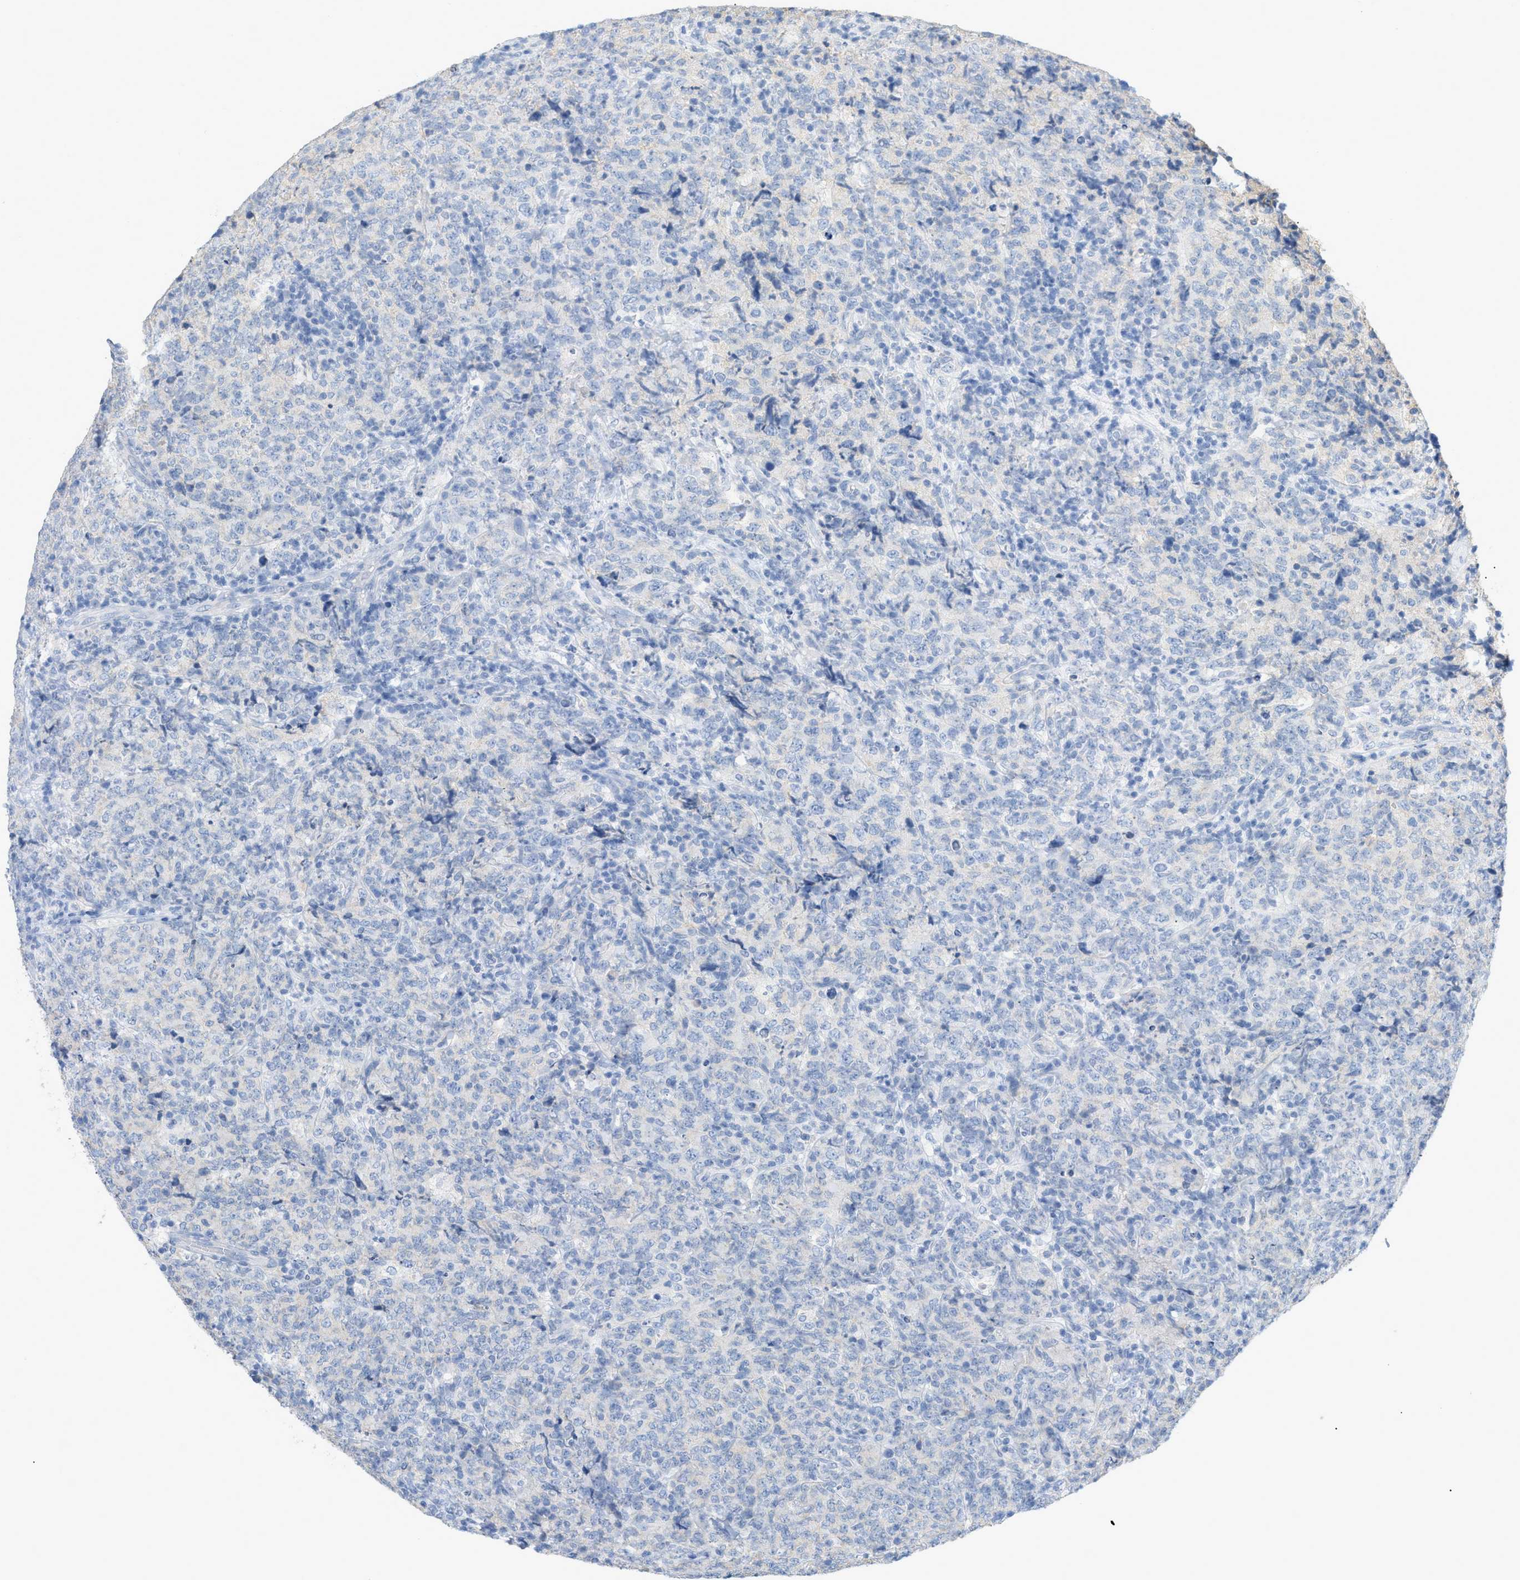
{"staining": {"intensity": "negative", "quantity": "none", "location": "none"}, "tissue": "lymphoma", "cell_type": "Tumor cells", "image_type": "cancer", "snomed": [{"axis": "morphology", "description": "Malignant lymphoma, non-Hodgkin's type, High grade"}, {"axis": "topography", "description": "Tonsil"}], "caption": "Immunohistochemistry (IHC) image of neoplastic tissue: malignant lymphoma, non-Hodgkin's type (high-grade) stained with DAB shows no significant protein positivity in tumor cells.", "gene": "PAPPA", "patient": {"sex": "female", "age": 36}}